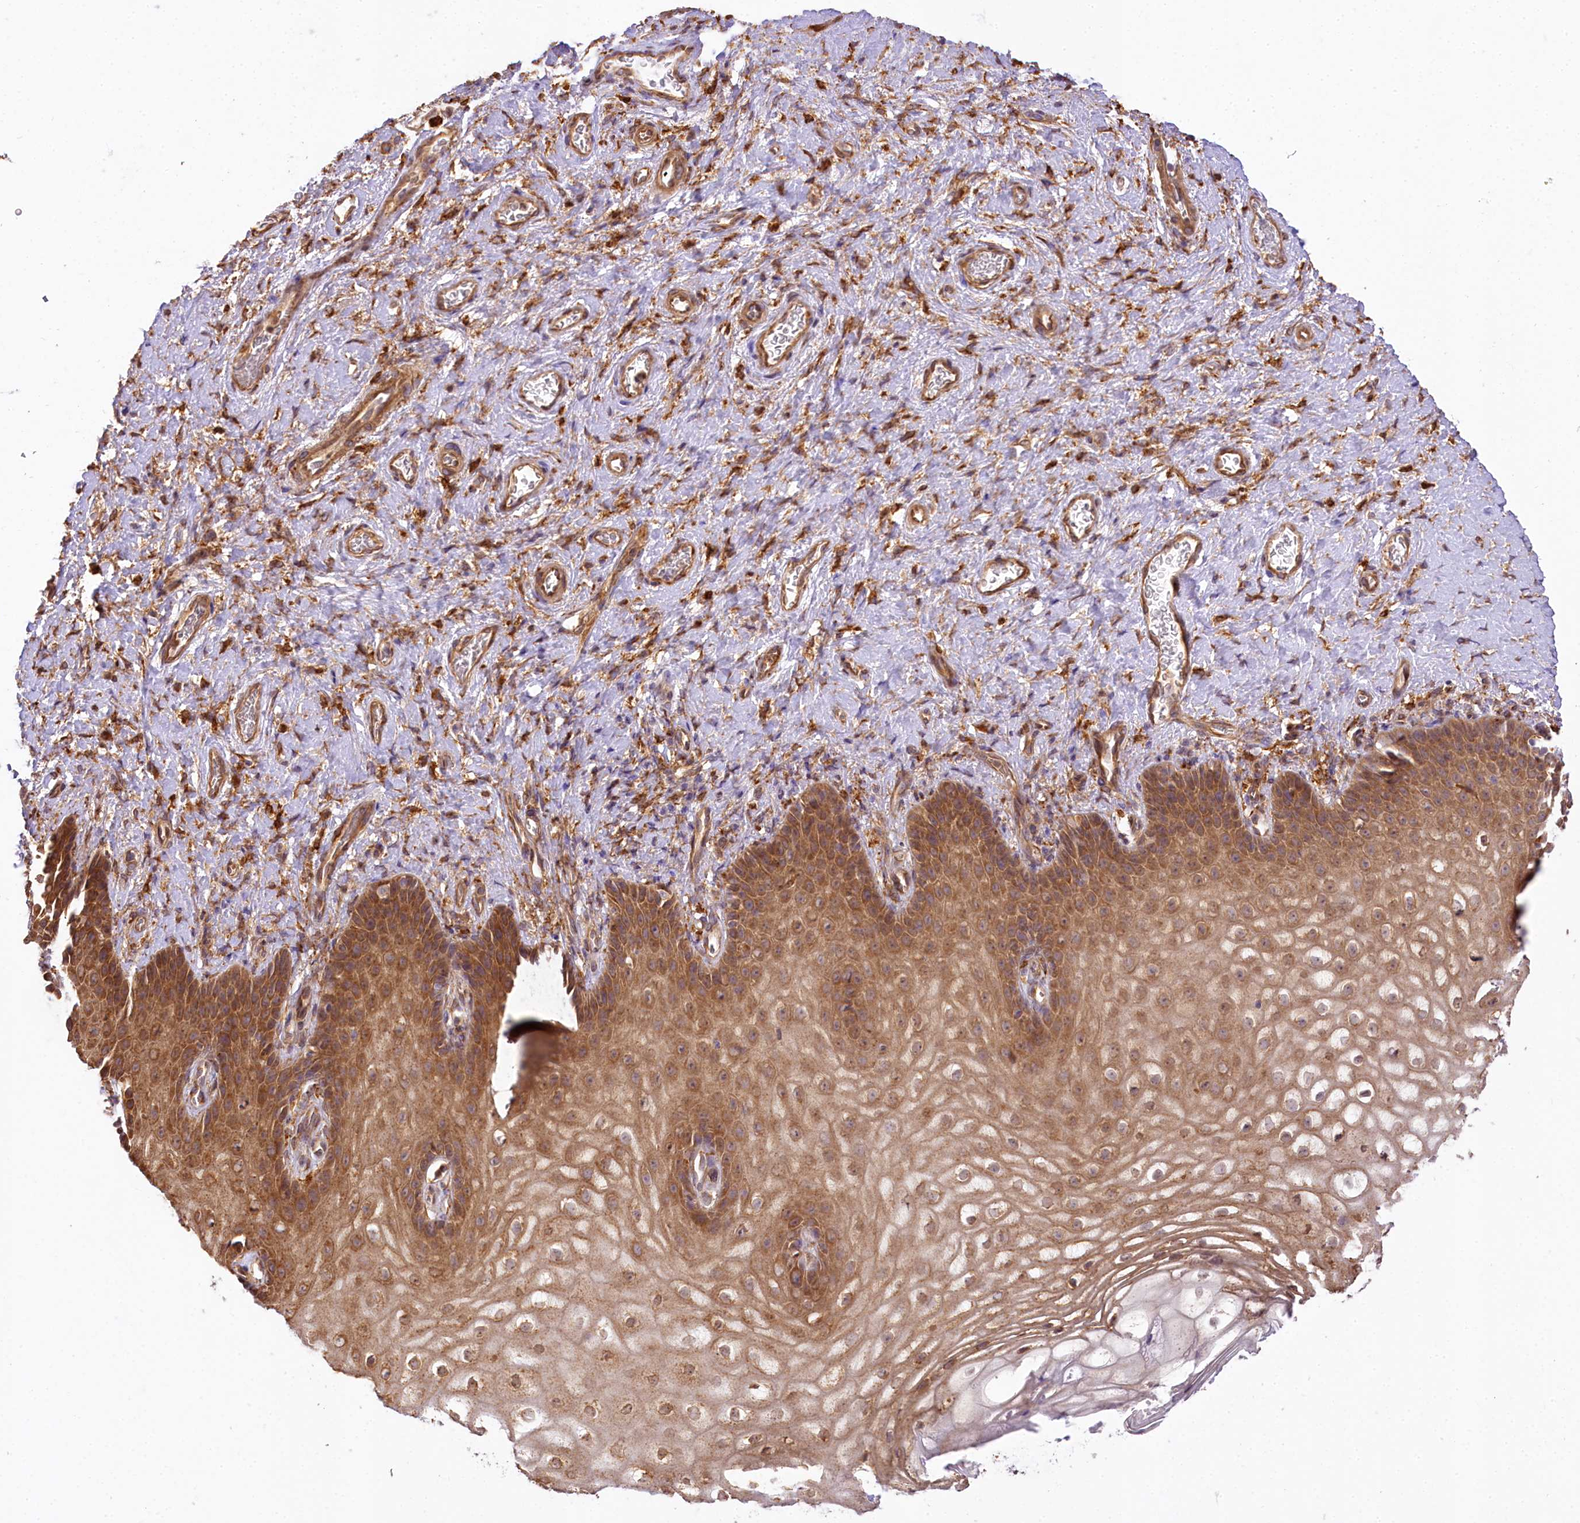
{"staining": {"intensity": "moderate", "quantity": ">75%", "location": "cytoplasmic/membranous"}, "tissue": "vagina", "cell_type": "Squamous epithelial cells", "image_type": "normal", "snomed": [{"axis": "morphology", "description": "Normal tissue, NOS"}, {"axis": "topography", "description": "Vagina"}], "caption": "IHC (DAB) staining of unremarkable vagina displays moderate cytoplasmic/membranous protein staining in approximately >75% of squamous epithelial cells.", "gene": "PPIP5K2", "patient": {"sex": "female", "age": 60}}